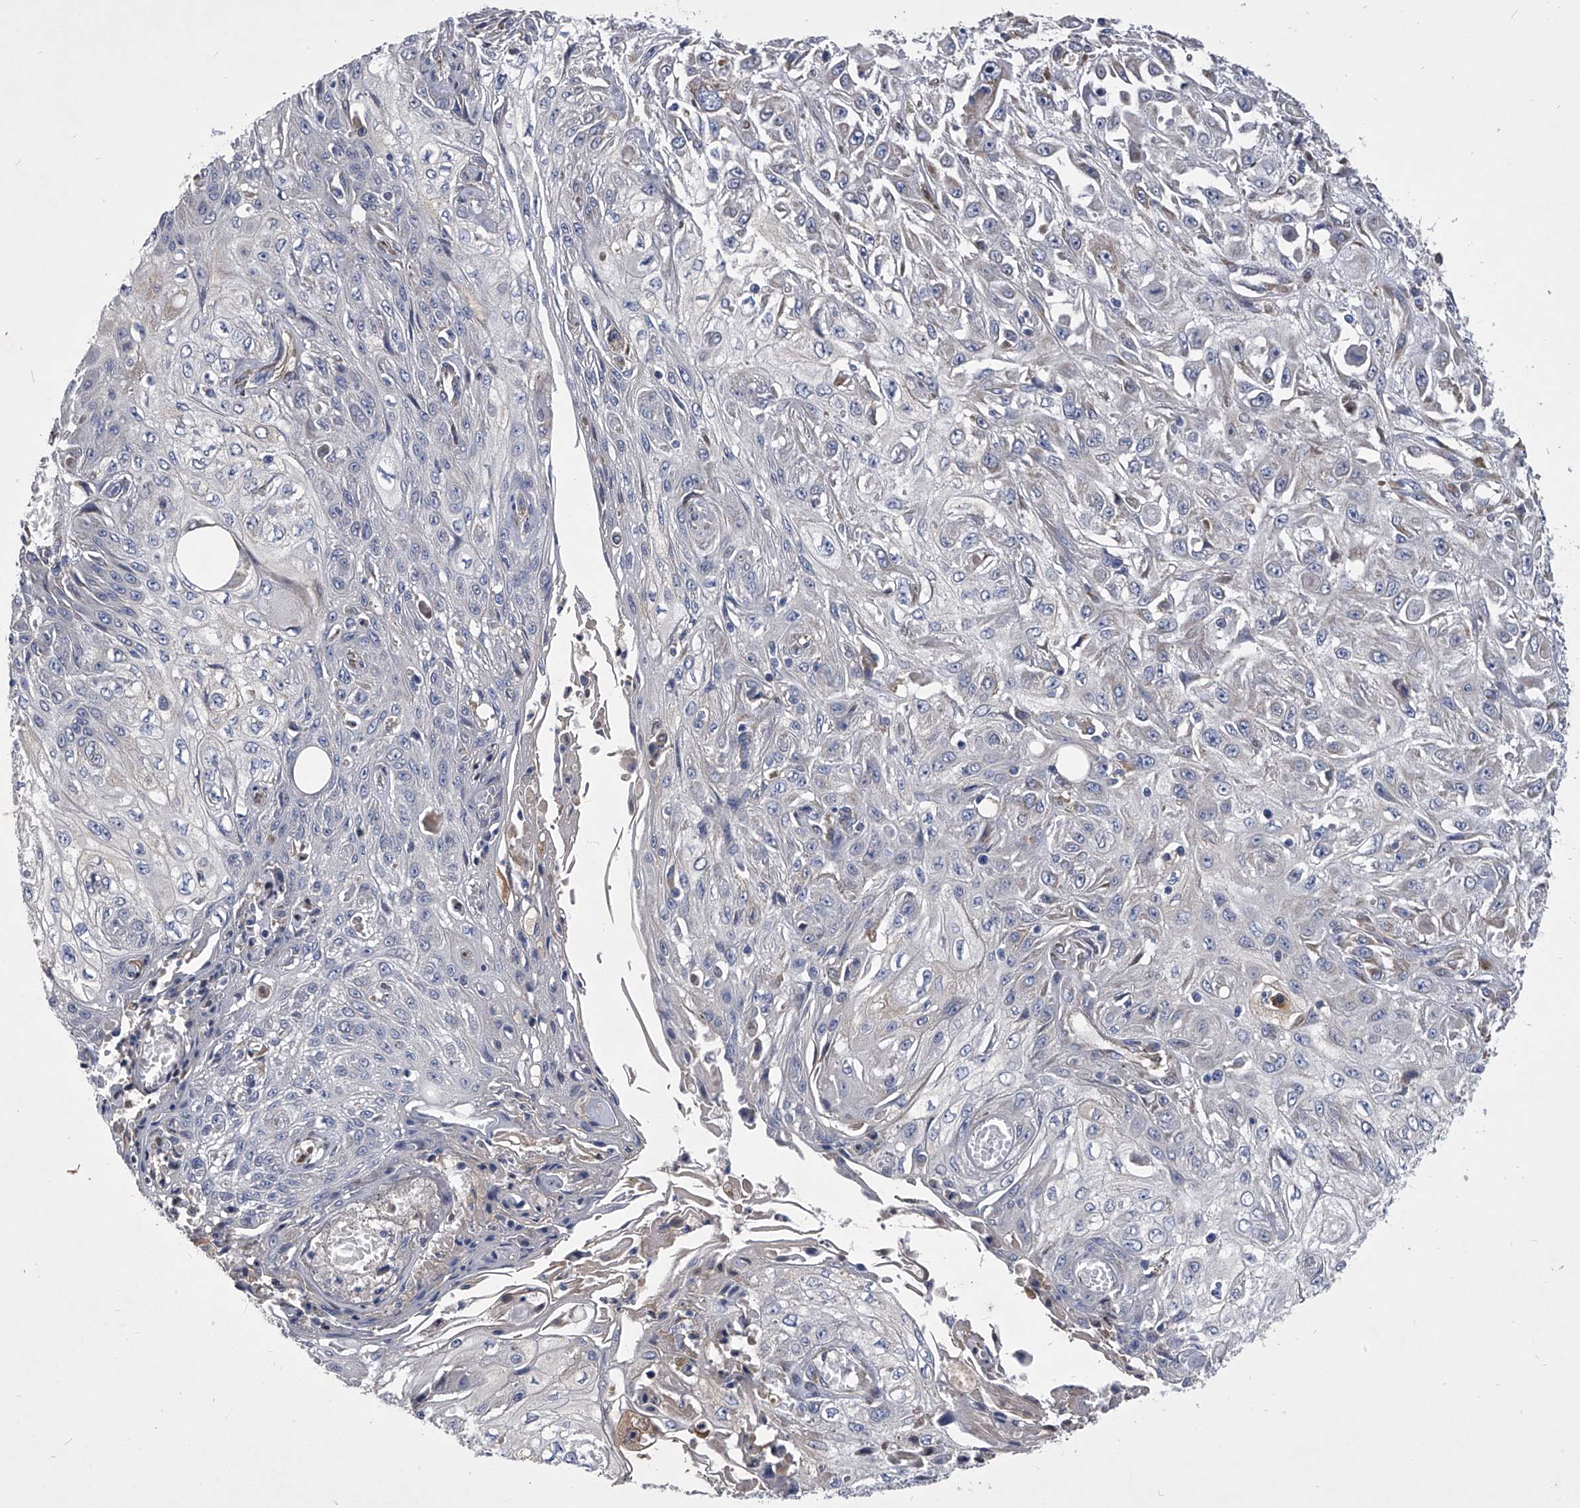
{"staining": {"intensity": "negative", "quantity": "none", "location": "none"}, "tissue": "skin cancer", "cell_type": "Tumor cells", "image_type": "cancer", "snomed": [{"axis": "morphology", "description": "Squamous cell carcinoma, NOS"}, {"axis": "morphology", "description": "Squamous cell carcinoma, metastatic, NOS"}, {"axis": "topography", "description": "Skin"}, {"axis": "topography", "description": "Lymph node"}], "caption": "This is an immunohistochemistry (IHC) histopathology image of human skin cancer (metastatic squamous cell carcinoma). There is no positivity in tumor cells.", "gene": "CCR4", "patient": {"sex": "male", "age": 75}}